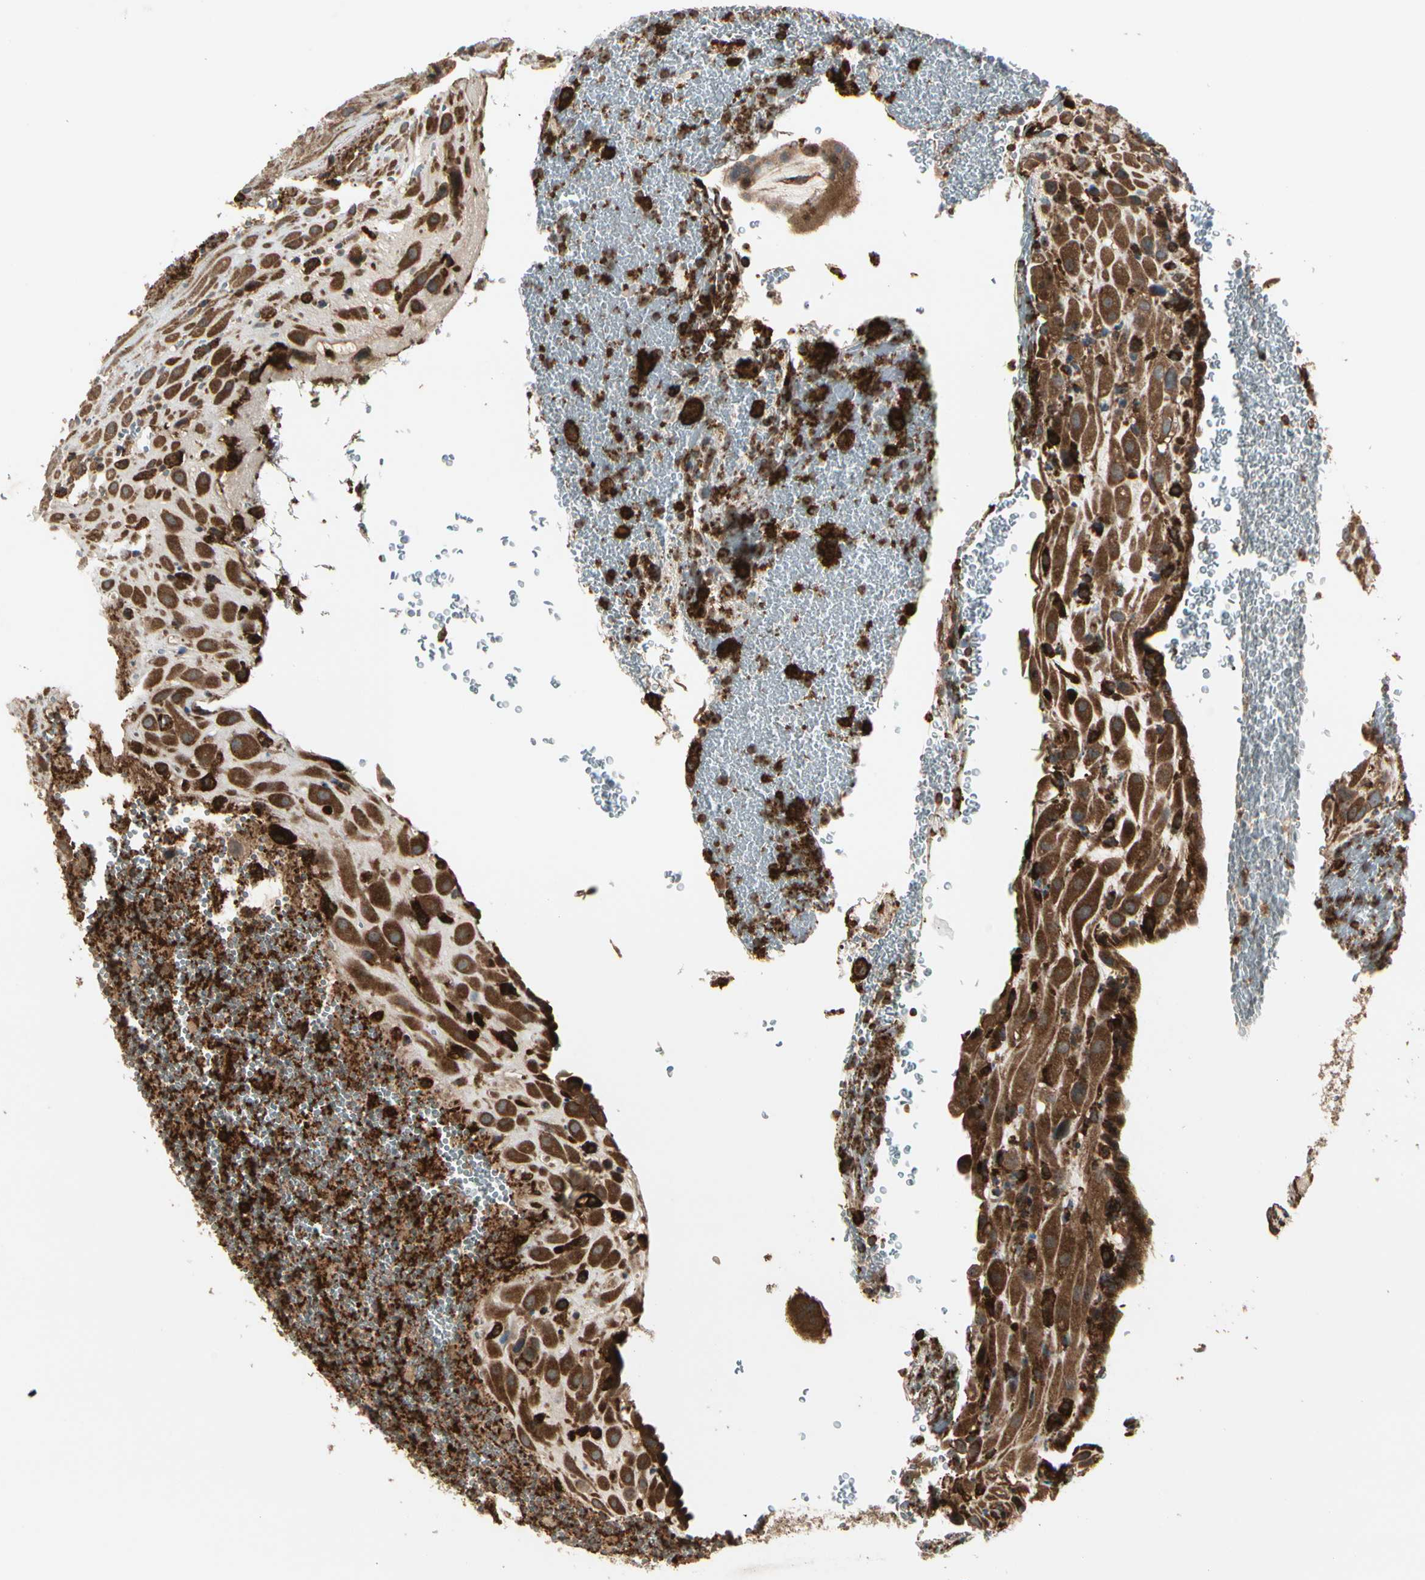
{"staining": {"intensity": "strong", "quantity": ">75%", "location": "cytoplasmic/membranous"}, "tissue": "placenta", "cell_type": "Decidual cells", "image_type": "normal", "snomed": [{"axis": "morphology", "description": "Normal tissue, NOS"}, {"axis": "topography", "description": "Placenta"}], "caption": "Protein staining by immunohistochemistry (IHC) shows strong cytoplasmic/membranous staining in about >75% of decidual cells in benign placenta. (IHC, brightfield microscopy, high magnification).", "gene": "FKBP15", "patient": {"sex": "female", "age": 19}}